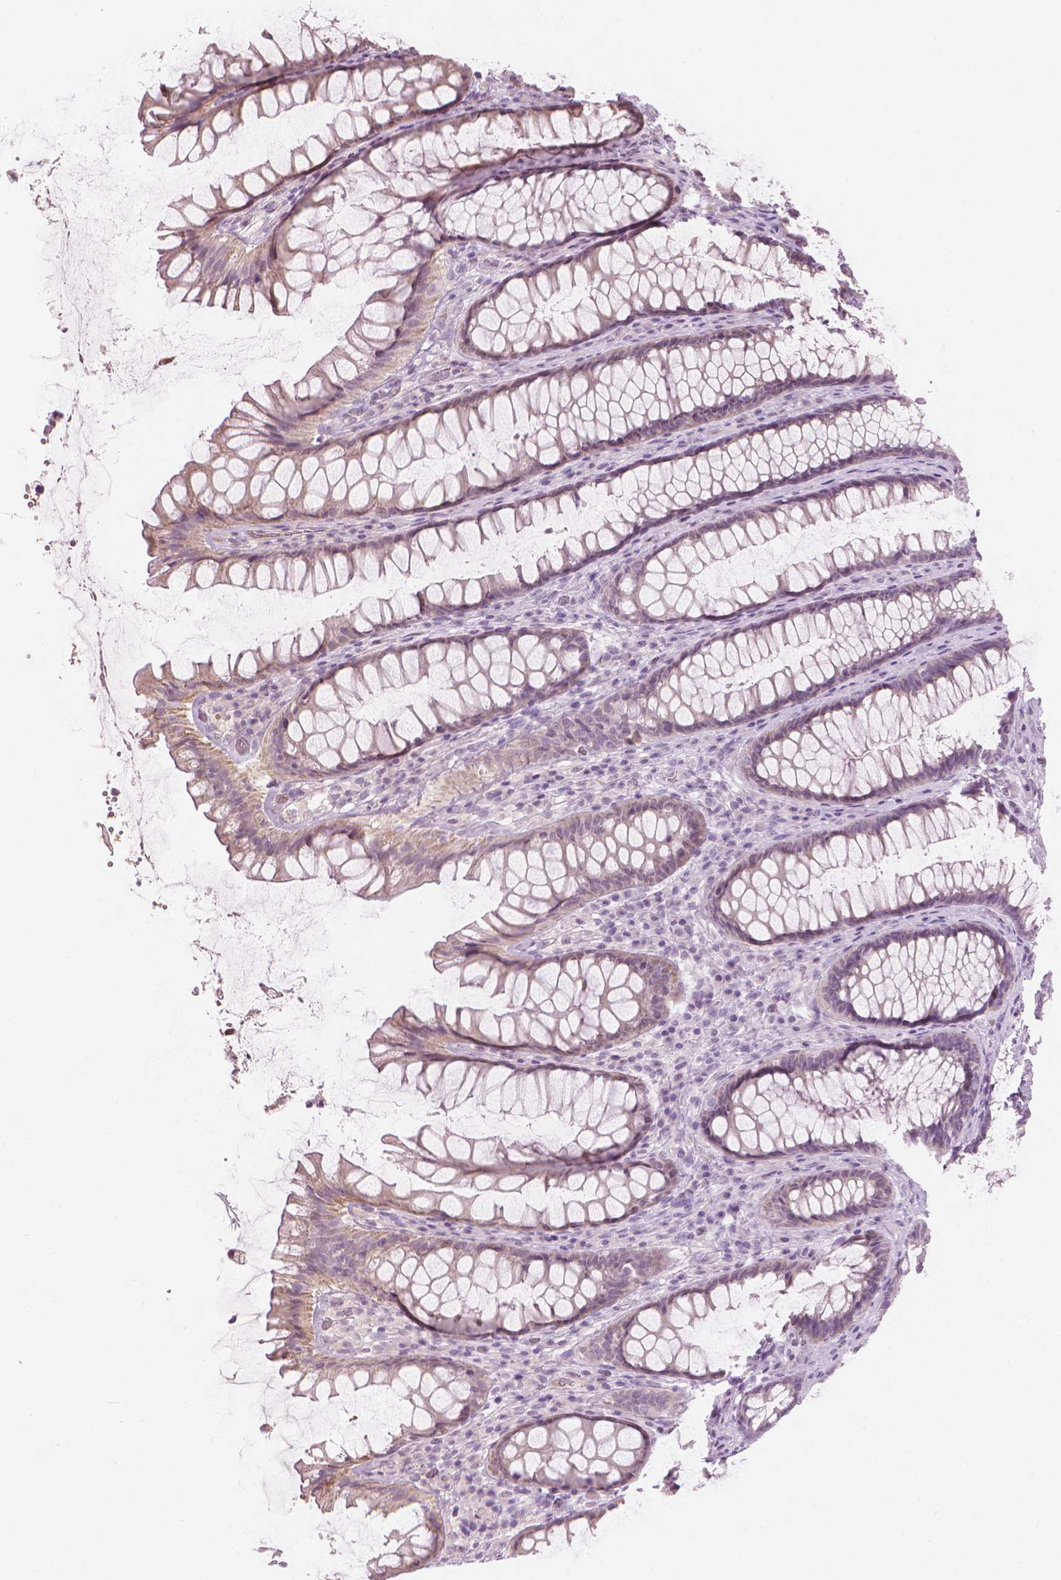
{"staining": {"intensity": "weak", "quantity": "25%-75%", "location": "cytoplasmic/membranous"}, "tissue": "rectum", "cell_type": "Glandular cells", "image_type": "normal", "snomed": [{"axis": "morphology", "description": "Normal tissue, NOS"}, {"axis": "topography", "description": "Rectum"}], "caption": "A high-resolution histopathology image shows IHC staining of benign rectum, which demonstrates weak cytoplasmic/membranous positivity in approximately 25%-75% of glandular cells. (Stains: DAB in brown, nuclei in blue, Microscopy: brightfield microscopy at high magnification).", "gene": "CFAP126", "patient": {"sex": "male", "age": 72}}